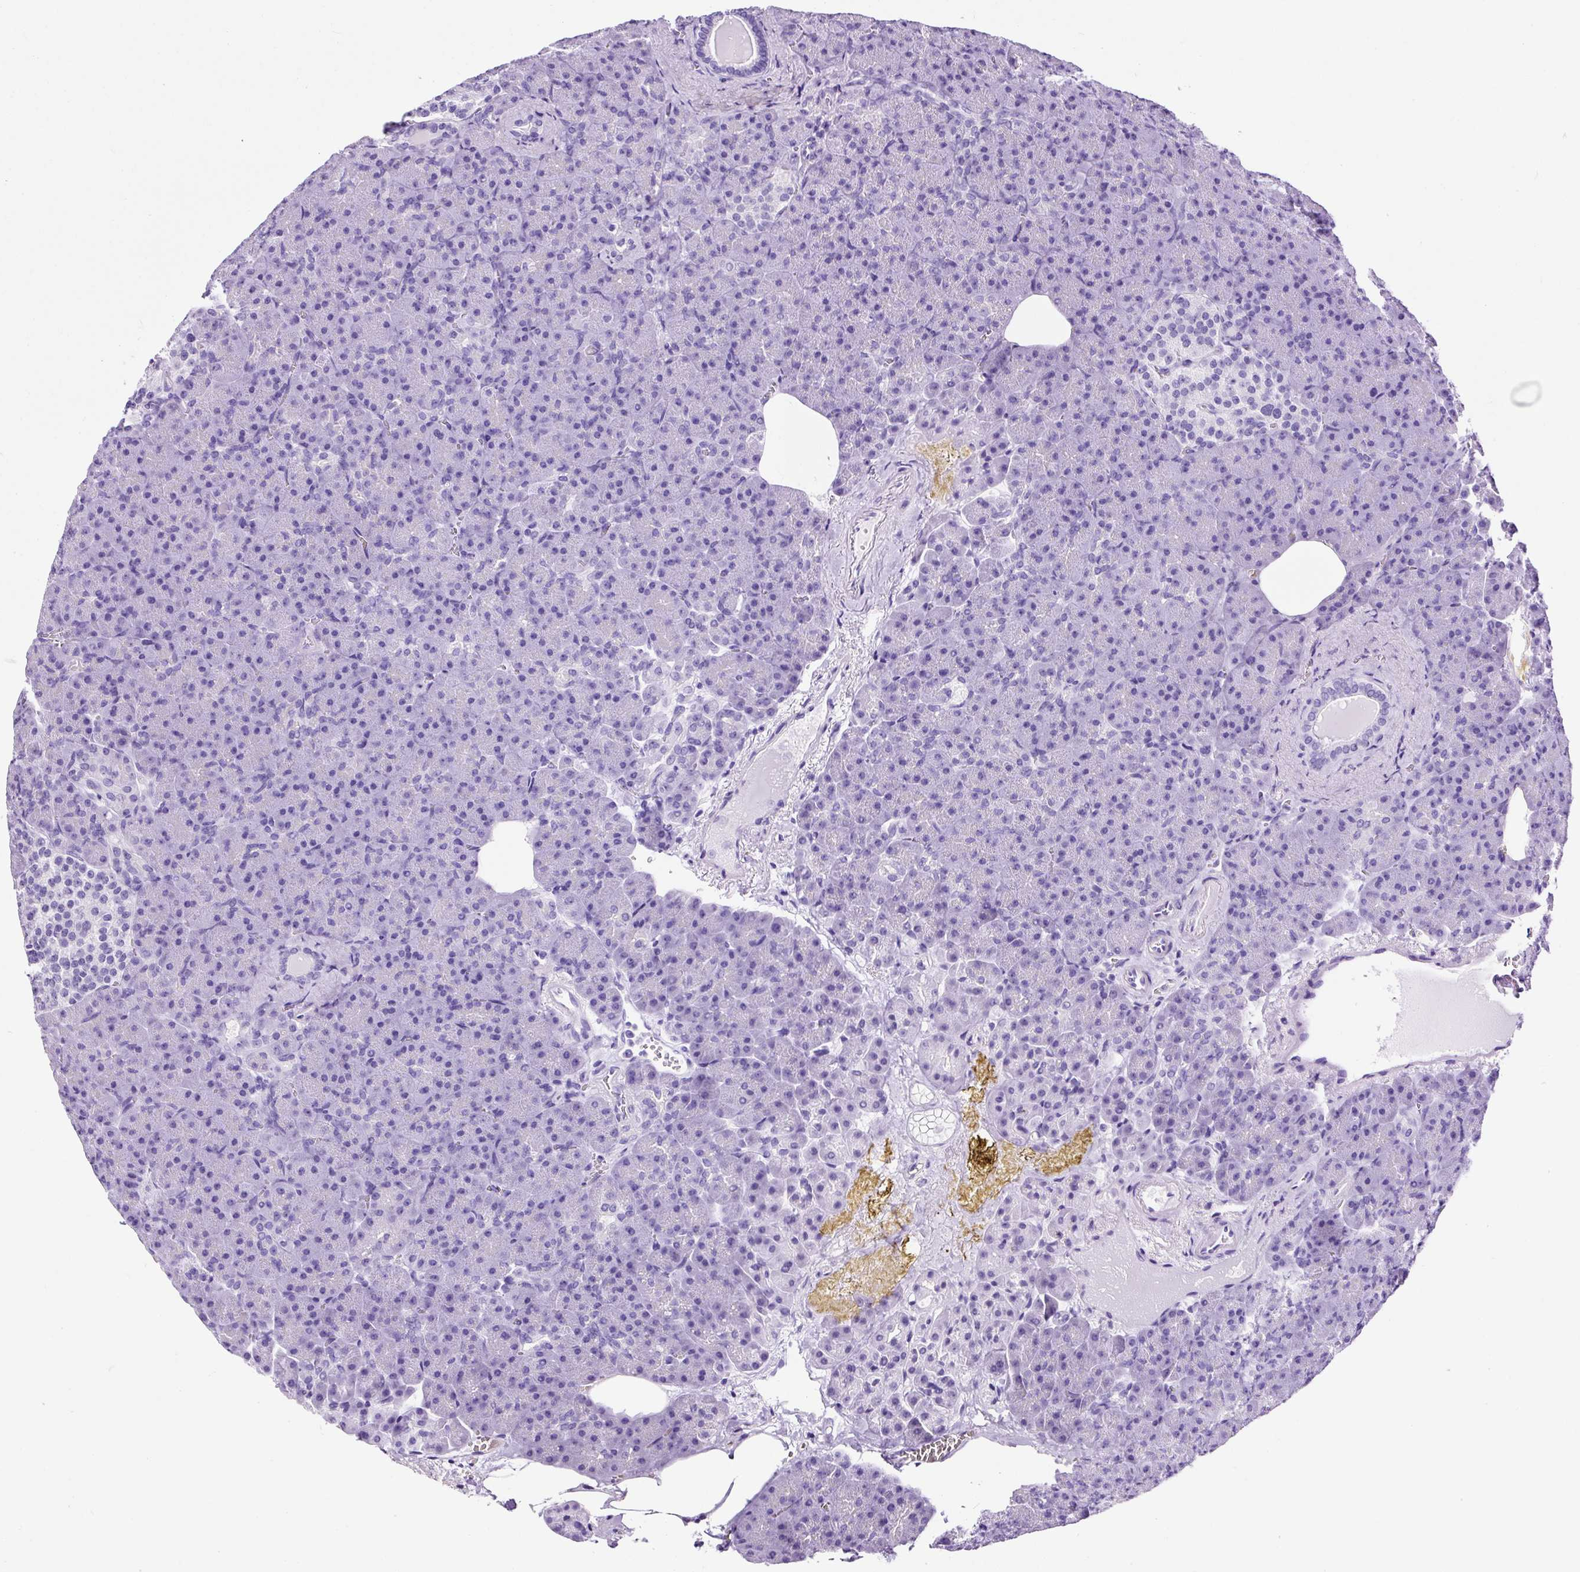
{"staining": {"intensity": "negative", "quantity": "none", "location": "none"}, "tissue": "pancreas", "cell_type": "Exocrine glandular cells", "image_type": "normal", "snomed": [{"axis": "morphology", "description": "Normal tissue, NOS"}, {"axis": "topography", "description": "Pancreas"}], "caption": "This is a histopathology image of immunohistochemistry staining of normal pancreas, which shows no staining in exocrine glandular cells.", "gene": "NTS", "patient": {"sex": "female", "age": 74}}